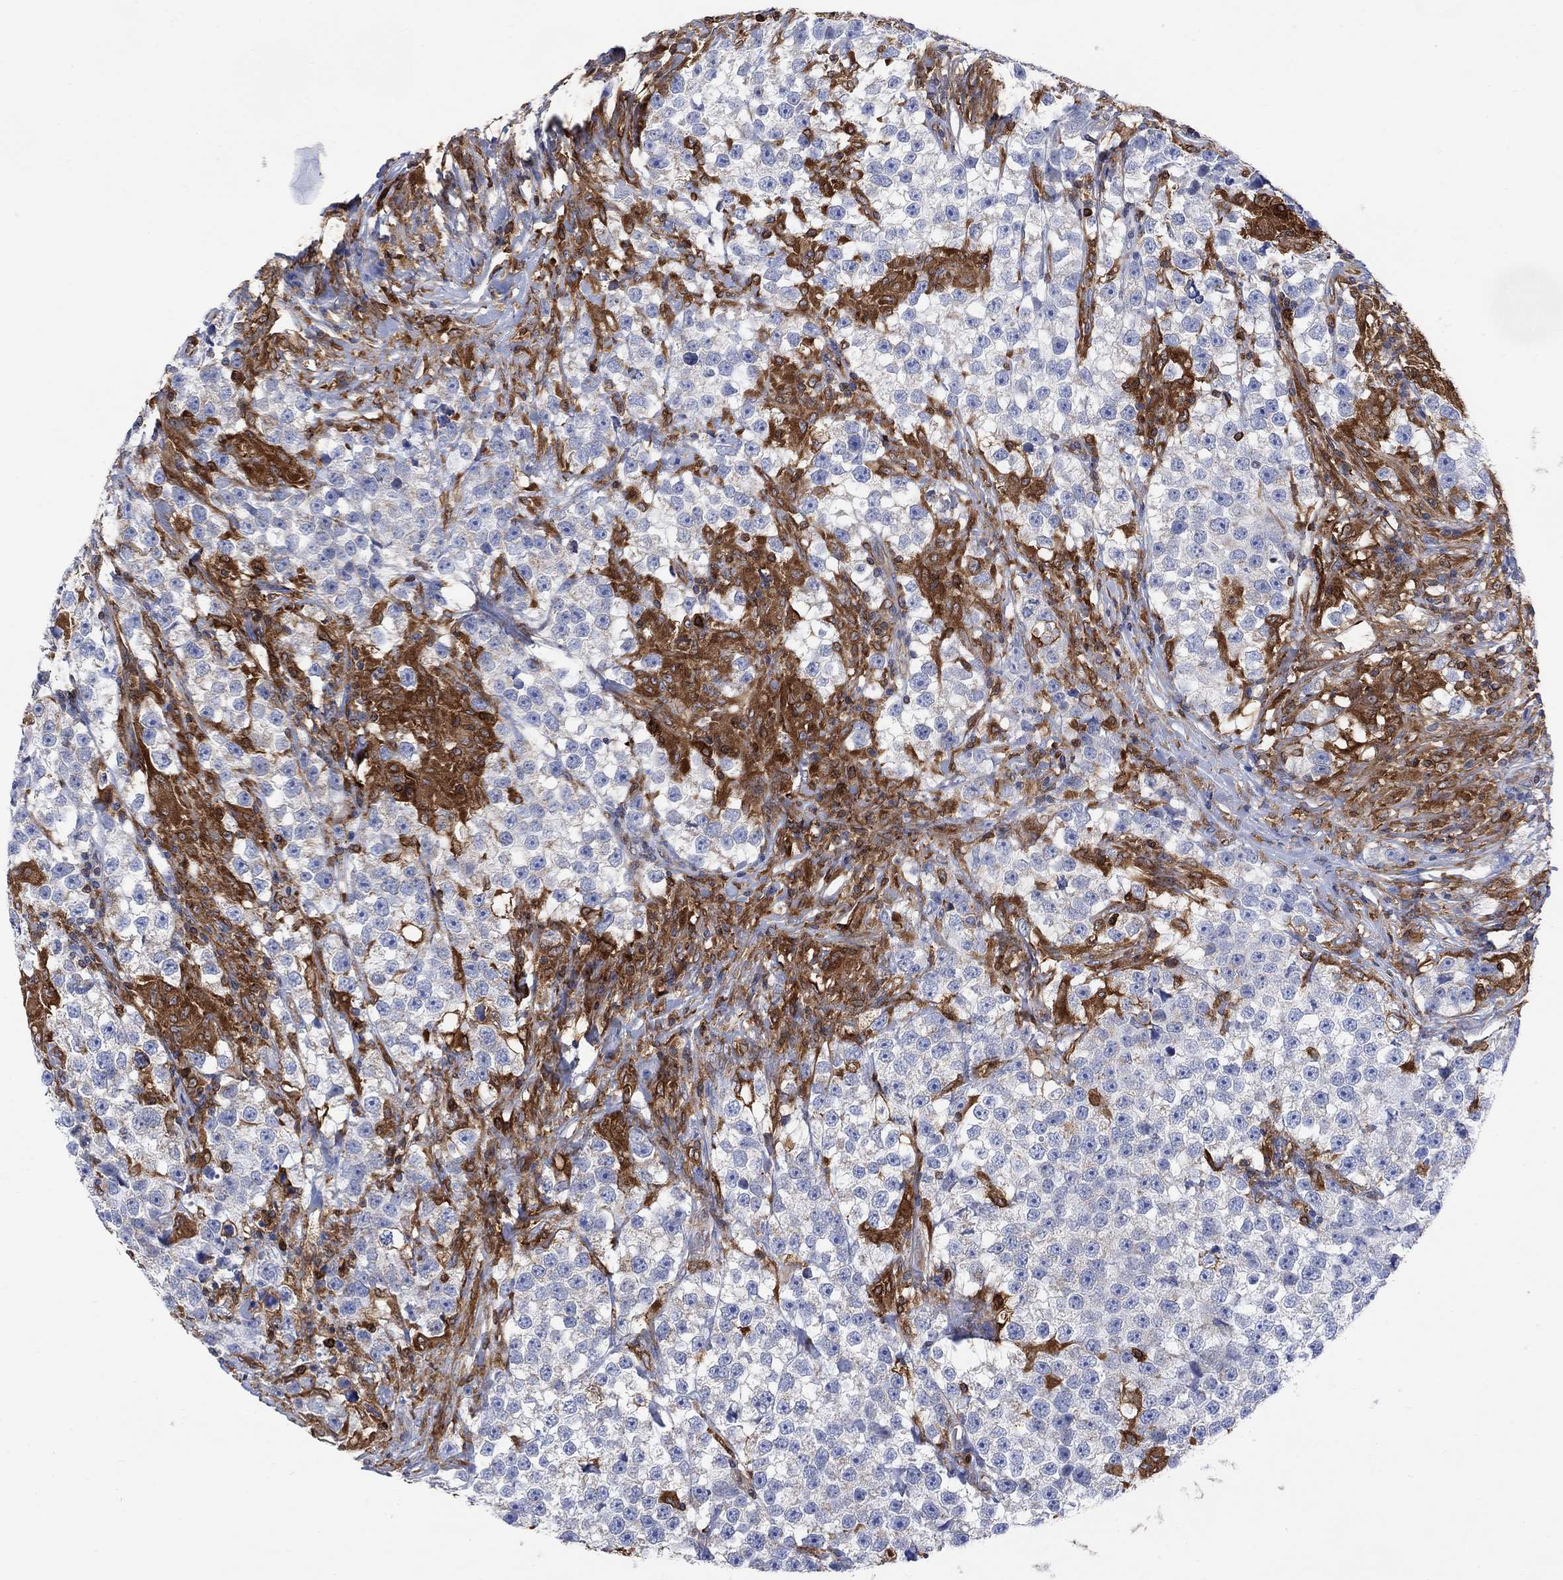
{"staining": {"intensity": "negative", "quantity": "none", "location": "none"}, "tissue": "testis cancer", "cell_type": "Tumor cells", "image_type": "cancer", "snomed": [{"axis": "morphology", "description": "Seminoma, NOS"}, {"axis": "topography", "description": "Testis"}], "caption": "IHC of seminoma (testis) exhibits no positivity in tumor cells. (Stains: DAB IHC with hematoxylin counter stain, Microscopy: brightfield microscopy at high magnification).", "gene": "GBP5", "patient": {"sex": "male", "age": 46}}